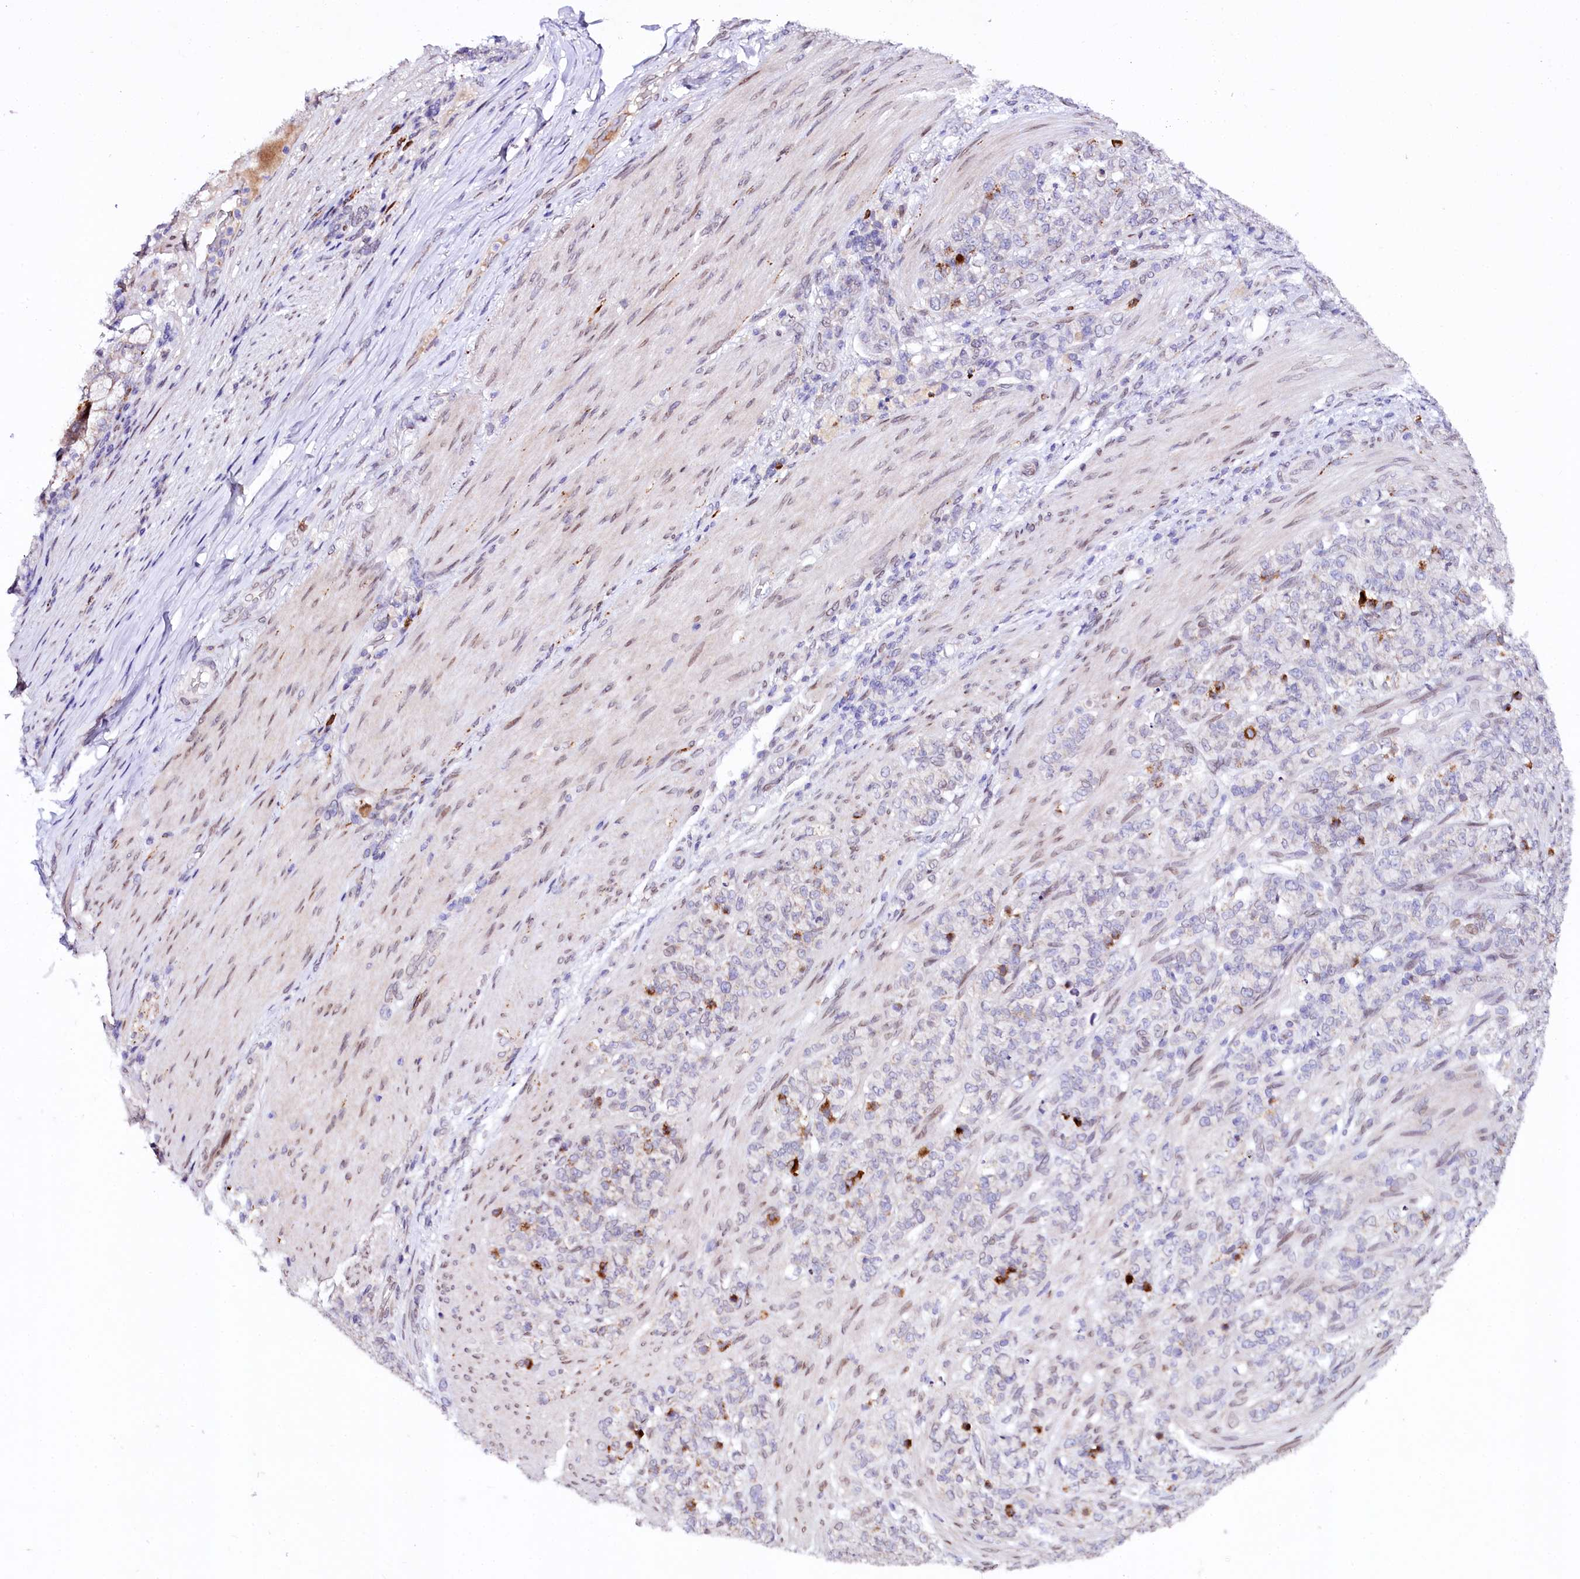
{"staining": {"intensity": "negative", "quantity": "none", "location": "none"}, "tissue": "stomach cancer", "cell_type": "Tumor cells", "image_type": "cancer", "snomed": [{"axis": "morphology", "description": "Adenocarcinoma, NOS"}, {"axis": "topography", "description": "Stomach"}], "caption": "DAB (3,3'-diaminobenzidine) immunohistochemical staining of stomach adenocarcinoma reveals no significant staining in tumor cells.", "gene": "ZNF226", "patient": {"sex": "female", "age": 79}}